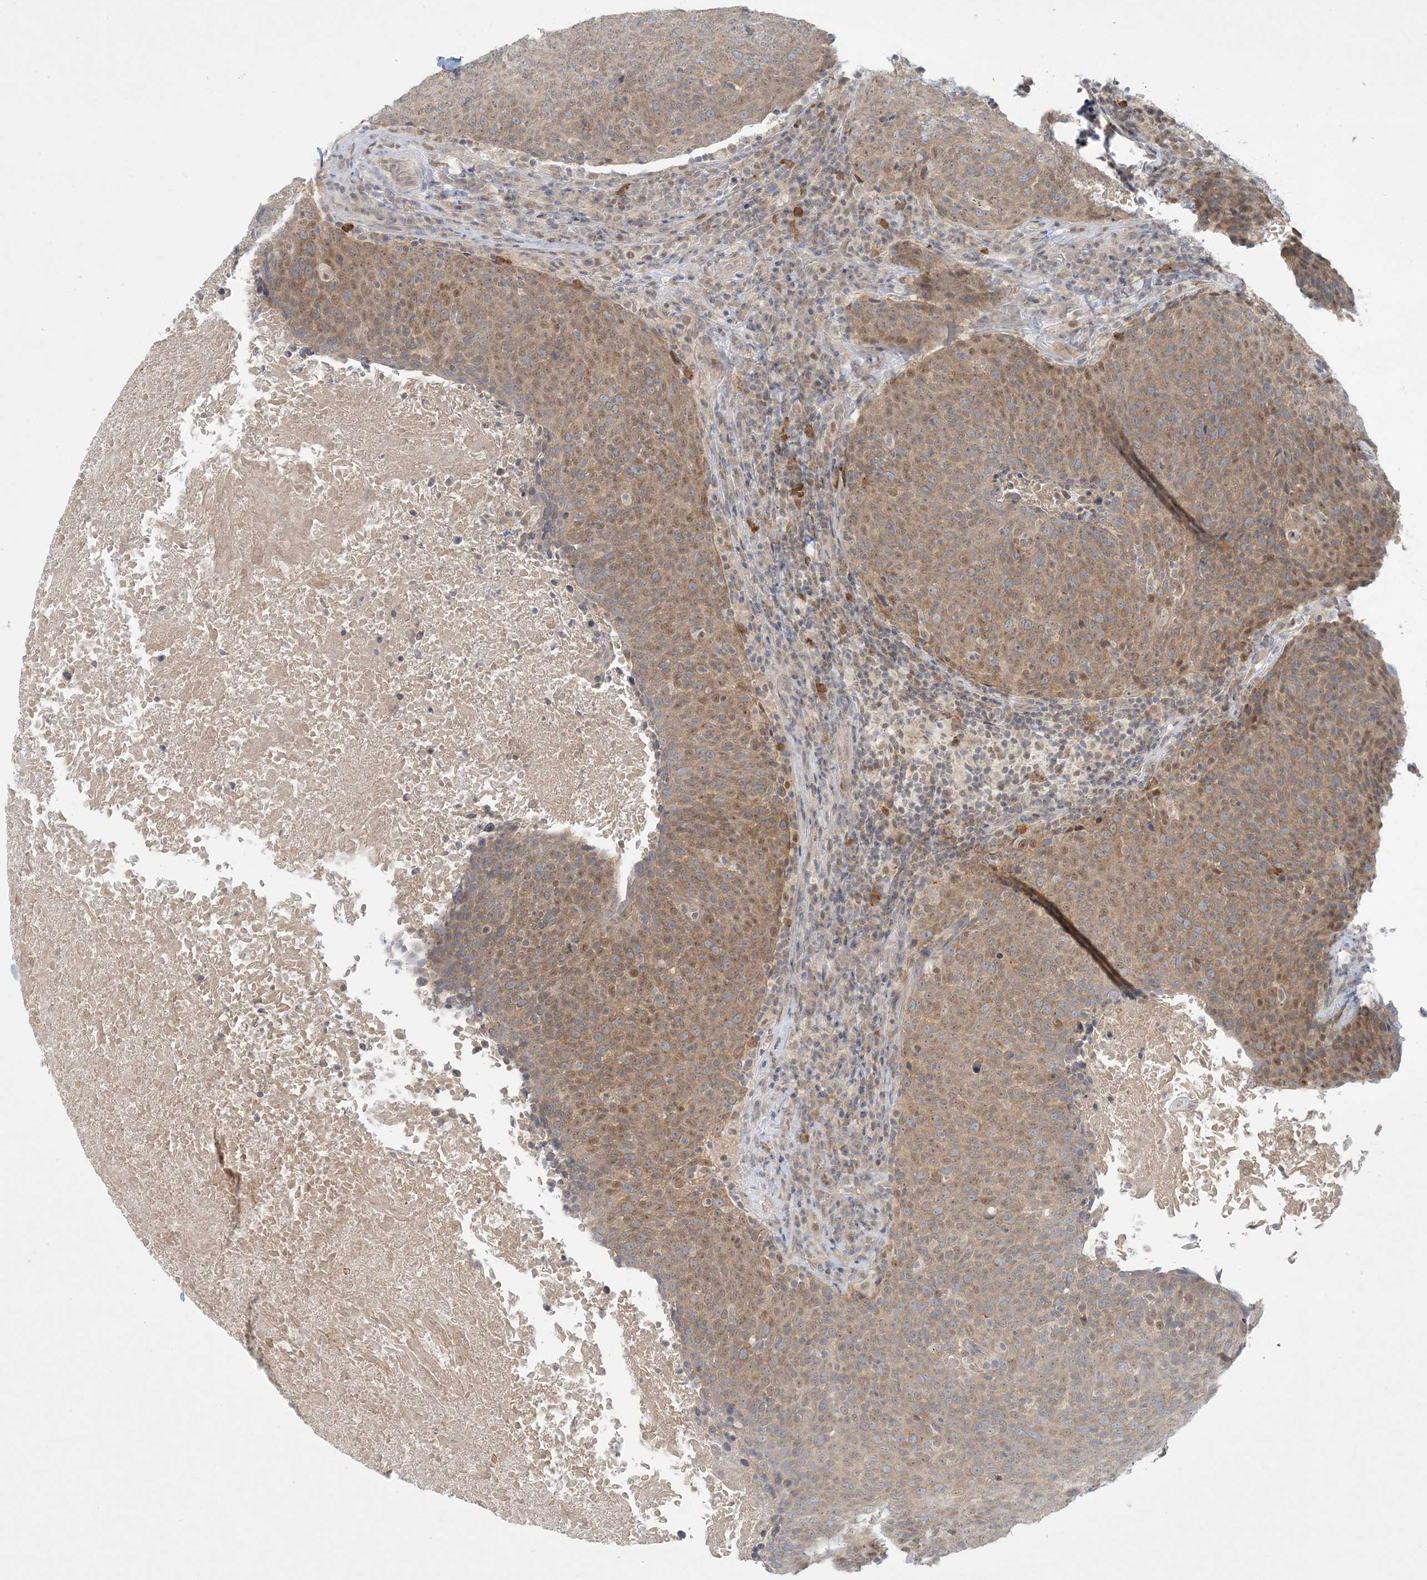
{"staining": {"intensity": "moderate", "quantity": ">75%", "location": "cytoplasmic/membranous,nuclear"}, "tissue": "head and neck cancer", "cell_type": "Tumor cells", "image_type": "cancer", "snomed": [{"axis": "morphology", "description": "Squamous cell carcinoma, NOS"}, {"axis": "morphology", "description": "Squamous cell carcinoma, metastatic, NOS"}, {"axis": "topography", "description": "Lymph node"}, {"axis": "topography", "description": "Head-Neck"}], "caption": "An image of head and neck metastatic squamous cell carcinoma stained for a protein shows moderate cytoplasmic/membranous and nuclear brown staining in tumor cells. (DAB (3,3'-diaminobenzidine) = brown stain, brightfield microscopy at high magnification).", "gene": "OBI1", "patient": {"sex": "male", "age": 62}}